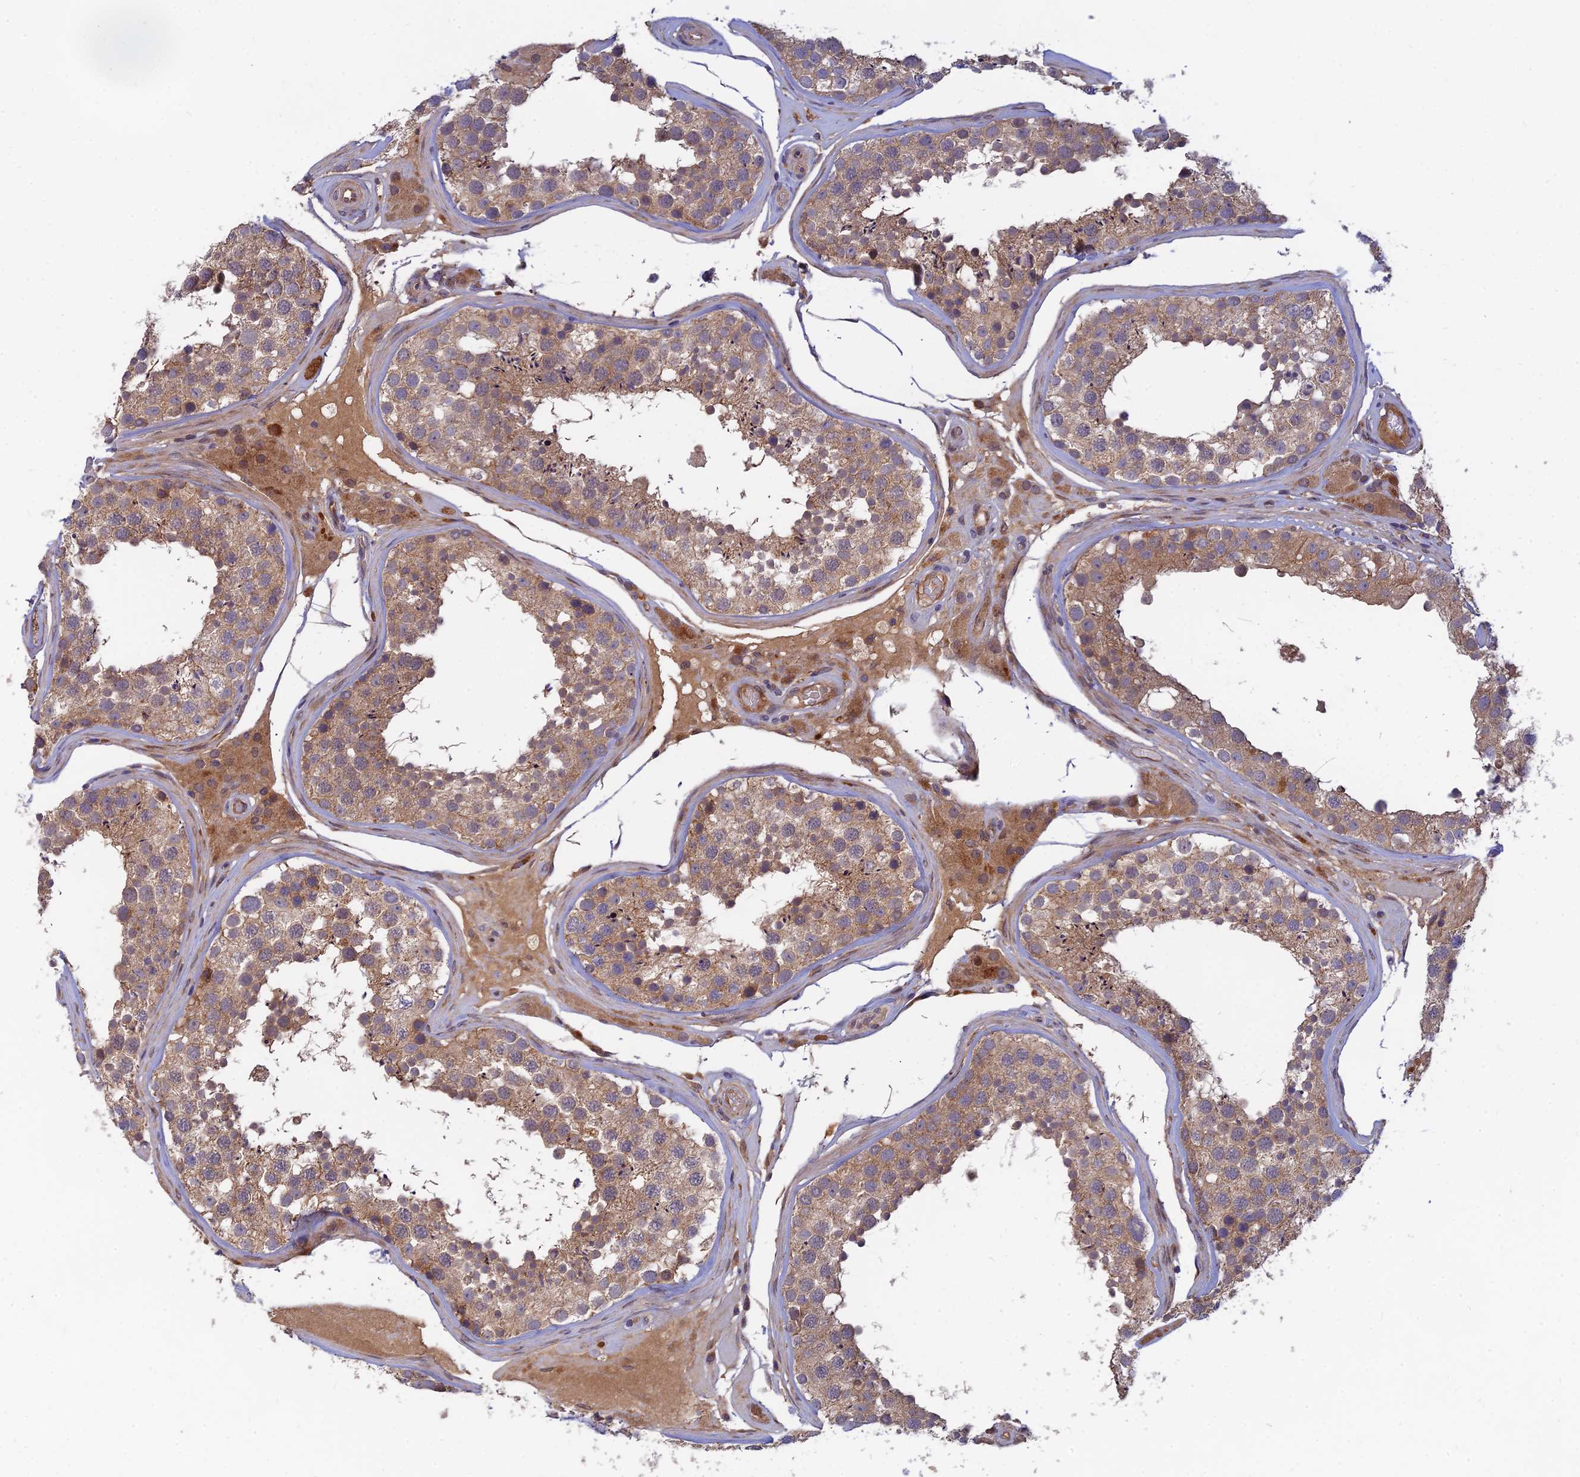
{"staining": {"intensity": "moderate", "quantity": ">75%", "location": "cytoplasmic/membranous"}, "tissue": "testis", "cell_type": "Cells in seminiferous ducts", "image_type": "normal", "snomed": [{"axis": "morphology", "description": "Normal tissue, NOS"}, {"axis": "topography", "description": "Testis"}], "caption": "Immunohistochemical staining of unremarkable testis shows moderate cytoplasmic/membranous protein expression in approximately >75% of cells in seminiferous ducts.", "gene": "FAM151B", "patient": {"sex": "male", "age": 46}}